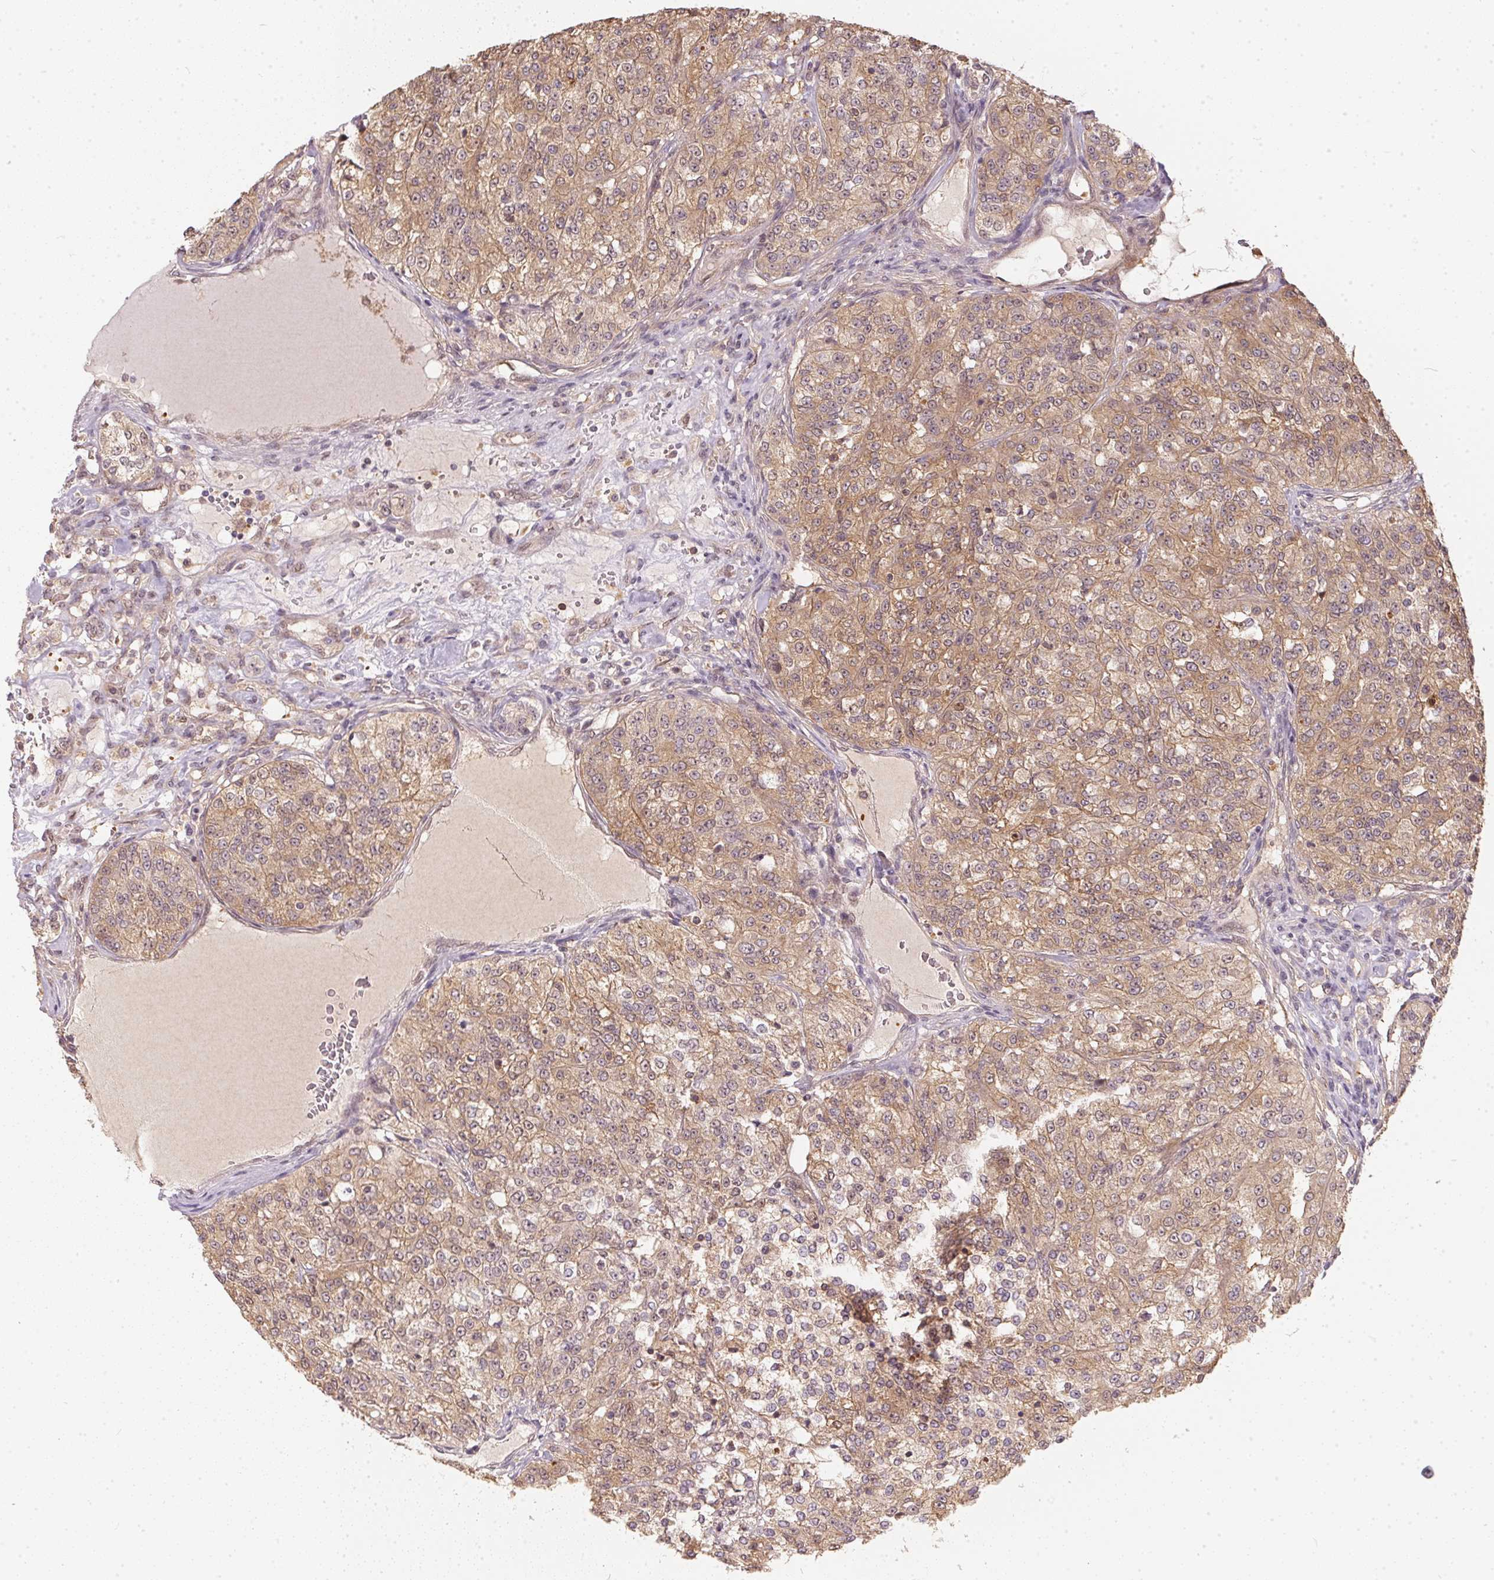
{"staining": {"intensity": "moderate", "quantity": ">75%", "location": "cytoplasmic/membranous"}, "tissue": "renal cancer", "cell_type": "Tumor cells", "image_type": "cancer", "snomed": [{"axis": "morphology", "description": "Adenocarcinoma, NOS"}, {"axis": "topography", "description": "Kidney"}], "caption": "This is a histology image of immunohistochemistry staining of adenocarcinoma (renal), which shows moderate positivity in the cytoplasmic/membranous of tumor cells.", "gene": "BLMH", "patient": {"sex": "female", "age": 63}}